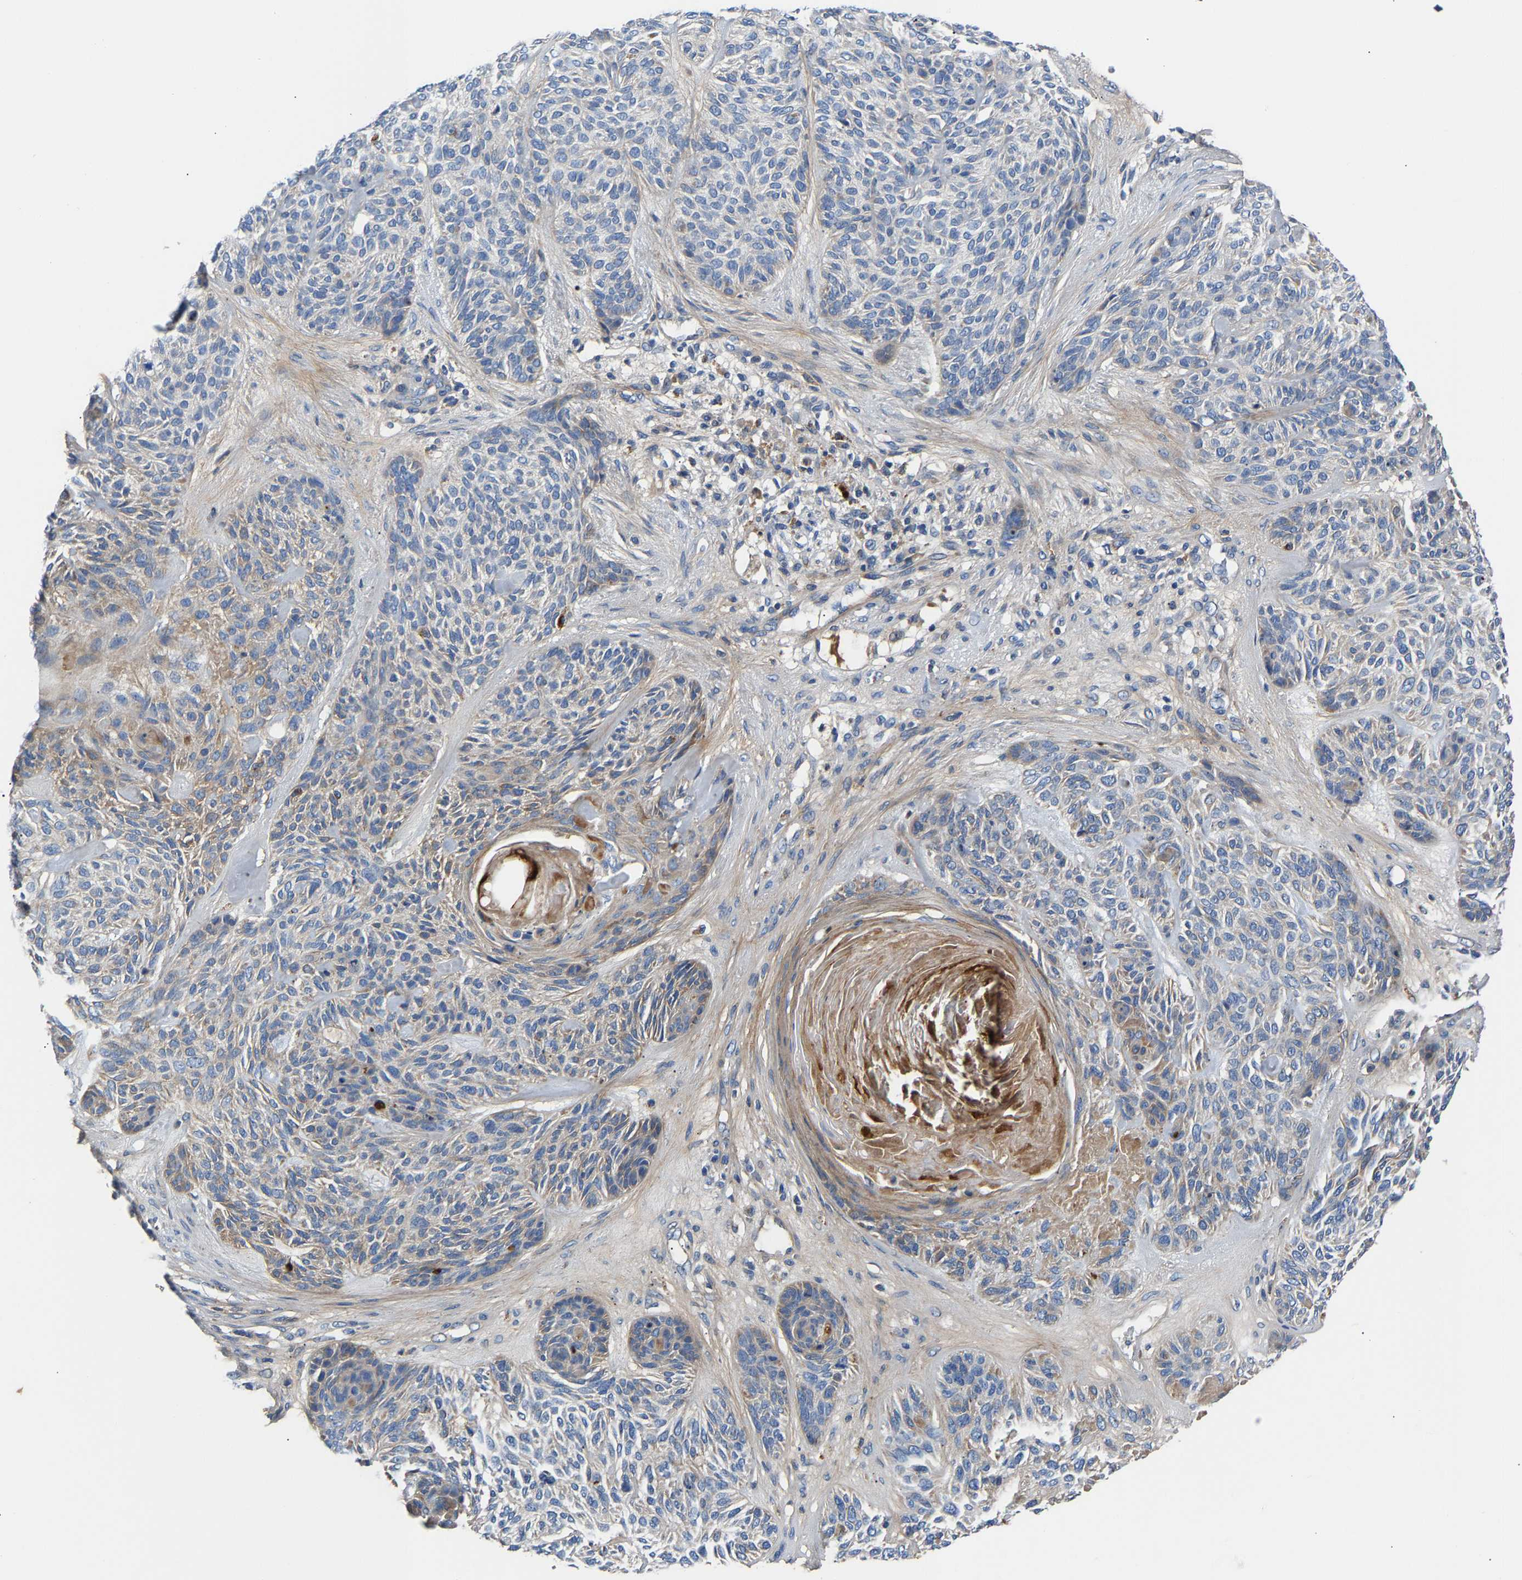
{"staining": {"intensity": "weak", "quantity": "<25%", "location": "cytoplasmic/membranous"}, "tissue": "skin cancer", "cell_type": "Tumor cells", "image_type": "cancer", "snomed": [{"axis": "morphology", "description": "Basal cell carcinoma"}, {"axis": "topography", "description": "Skin"}], "caption": "Tumor cells show no significant positivity in skin basal cell carcinoma.", "gene": "CCDC171", "patient": {"sex": "male", "age": 55}}